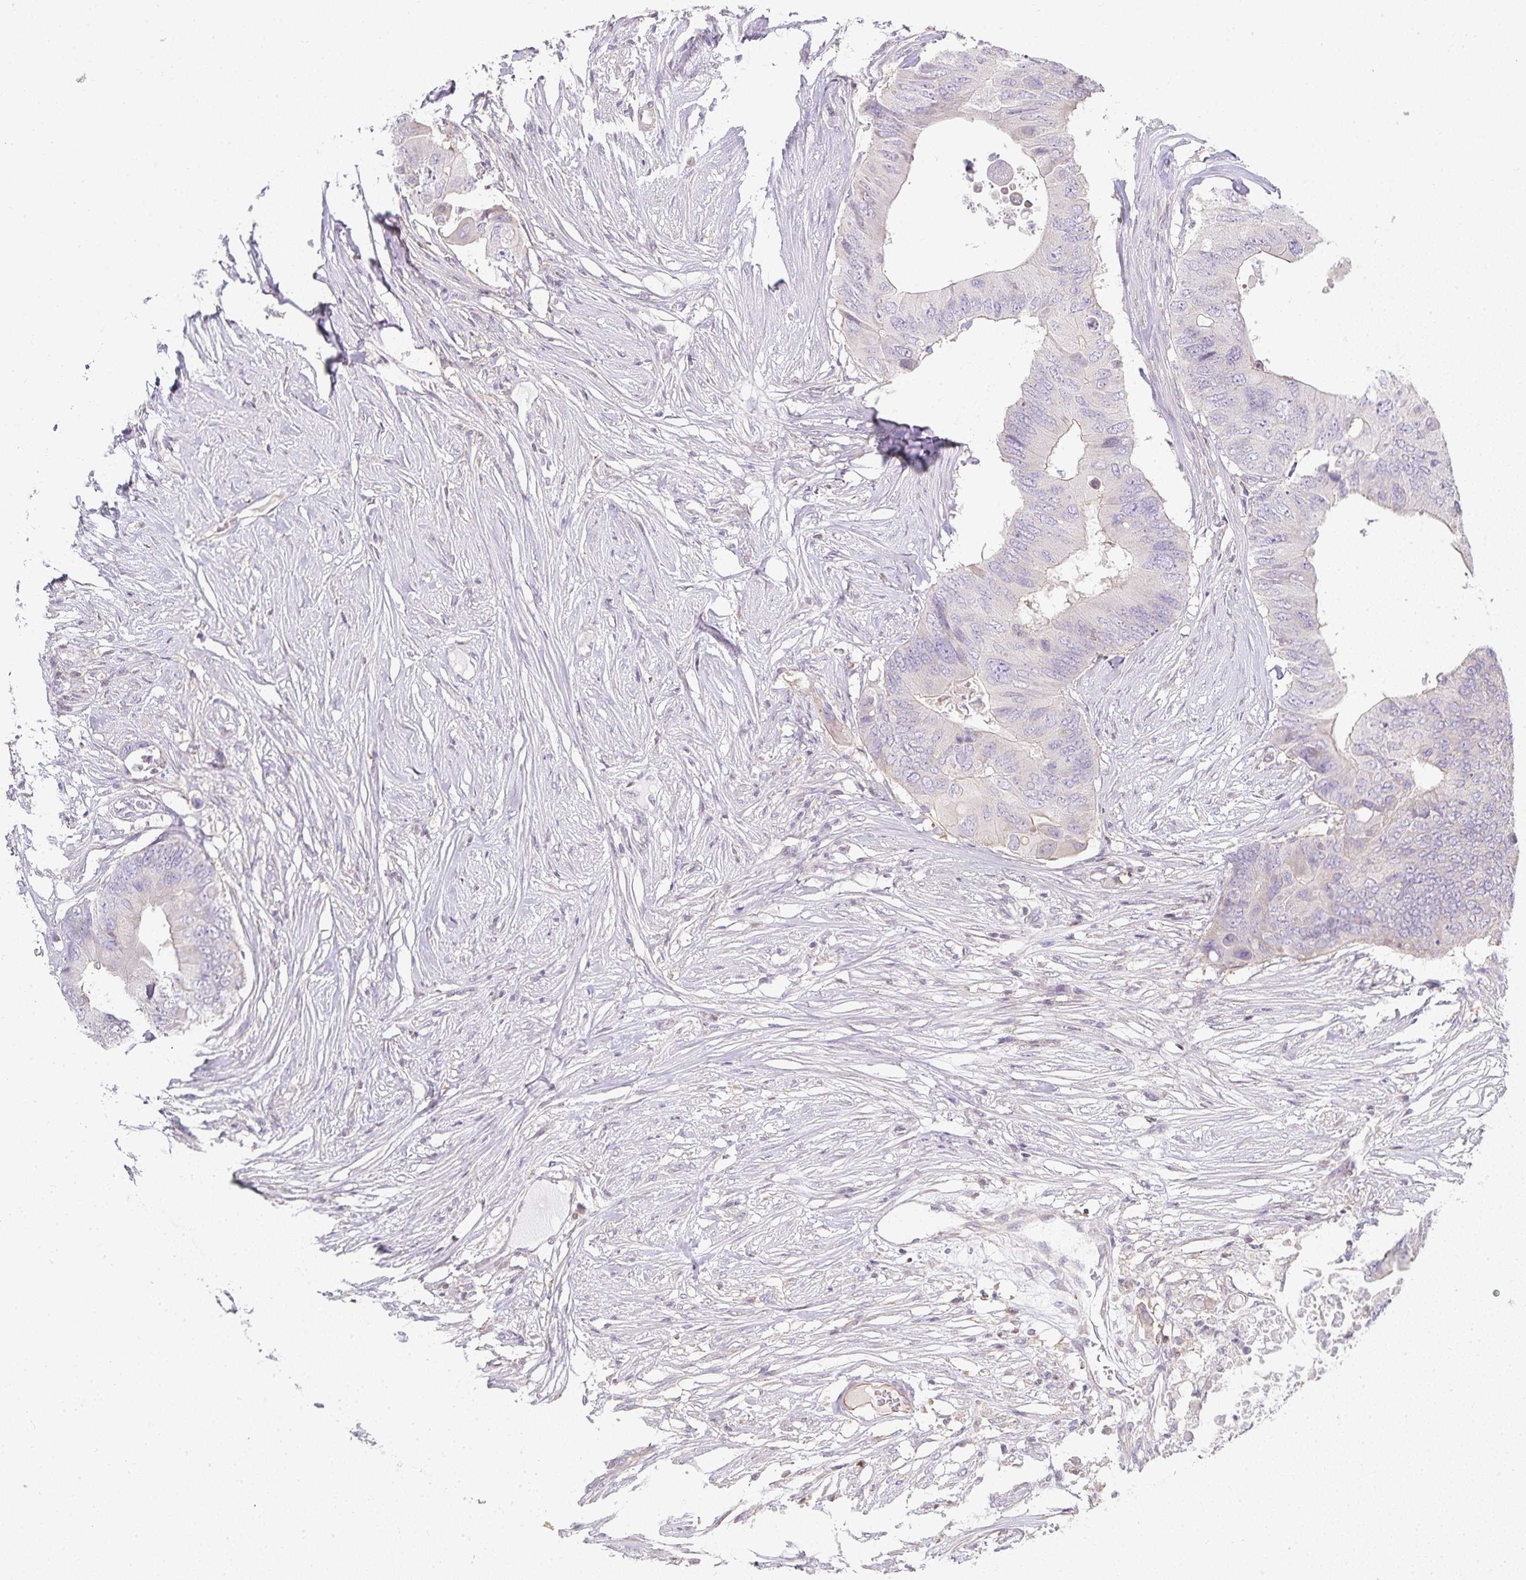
{"staining": {"intensity": "negative", "quantity": "none", "location": "none"}, "tissue": "colorectal cancer", "cell_type": "Tumor cells", "image_type": "cancer", "snomed": [{"axis": "morphology", "description": "Adenocarcinoma, NOS"}, {"axis": "topography", "description": "Colon"}], "caption": "The IHC histopathology image has no significant positivity in tumor cells of colorectal cancer (adenocarcinoma) tissue.", "gene": "GATA3", "patient": {"sex": "male", "age": 71}}